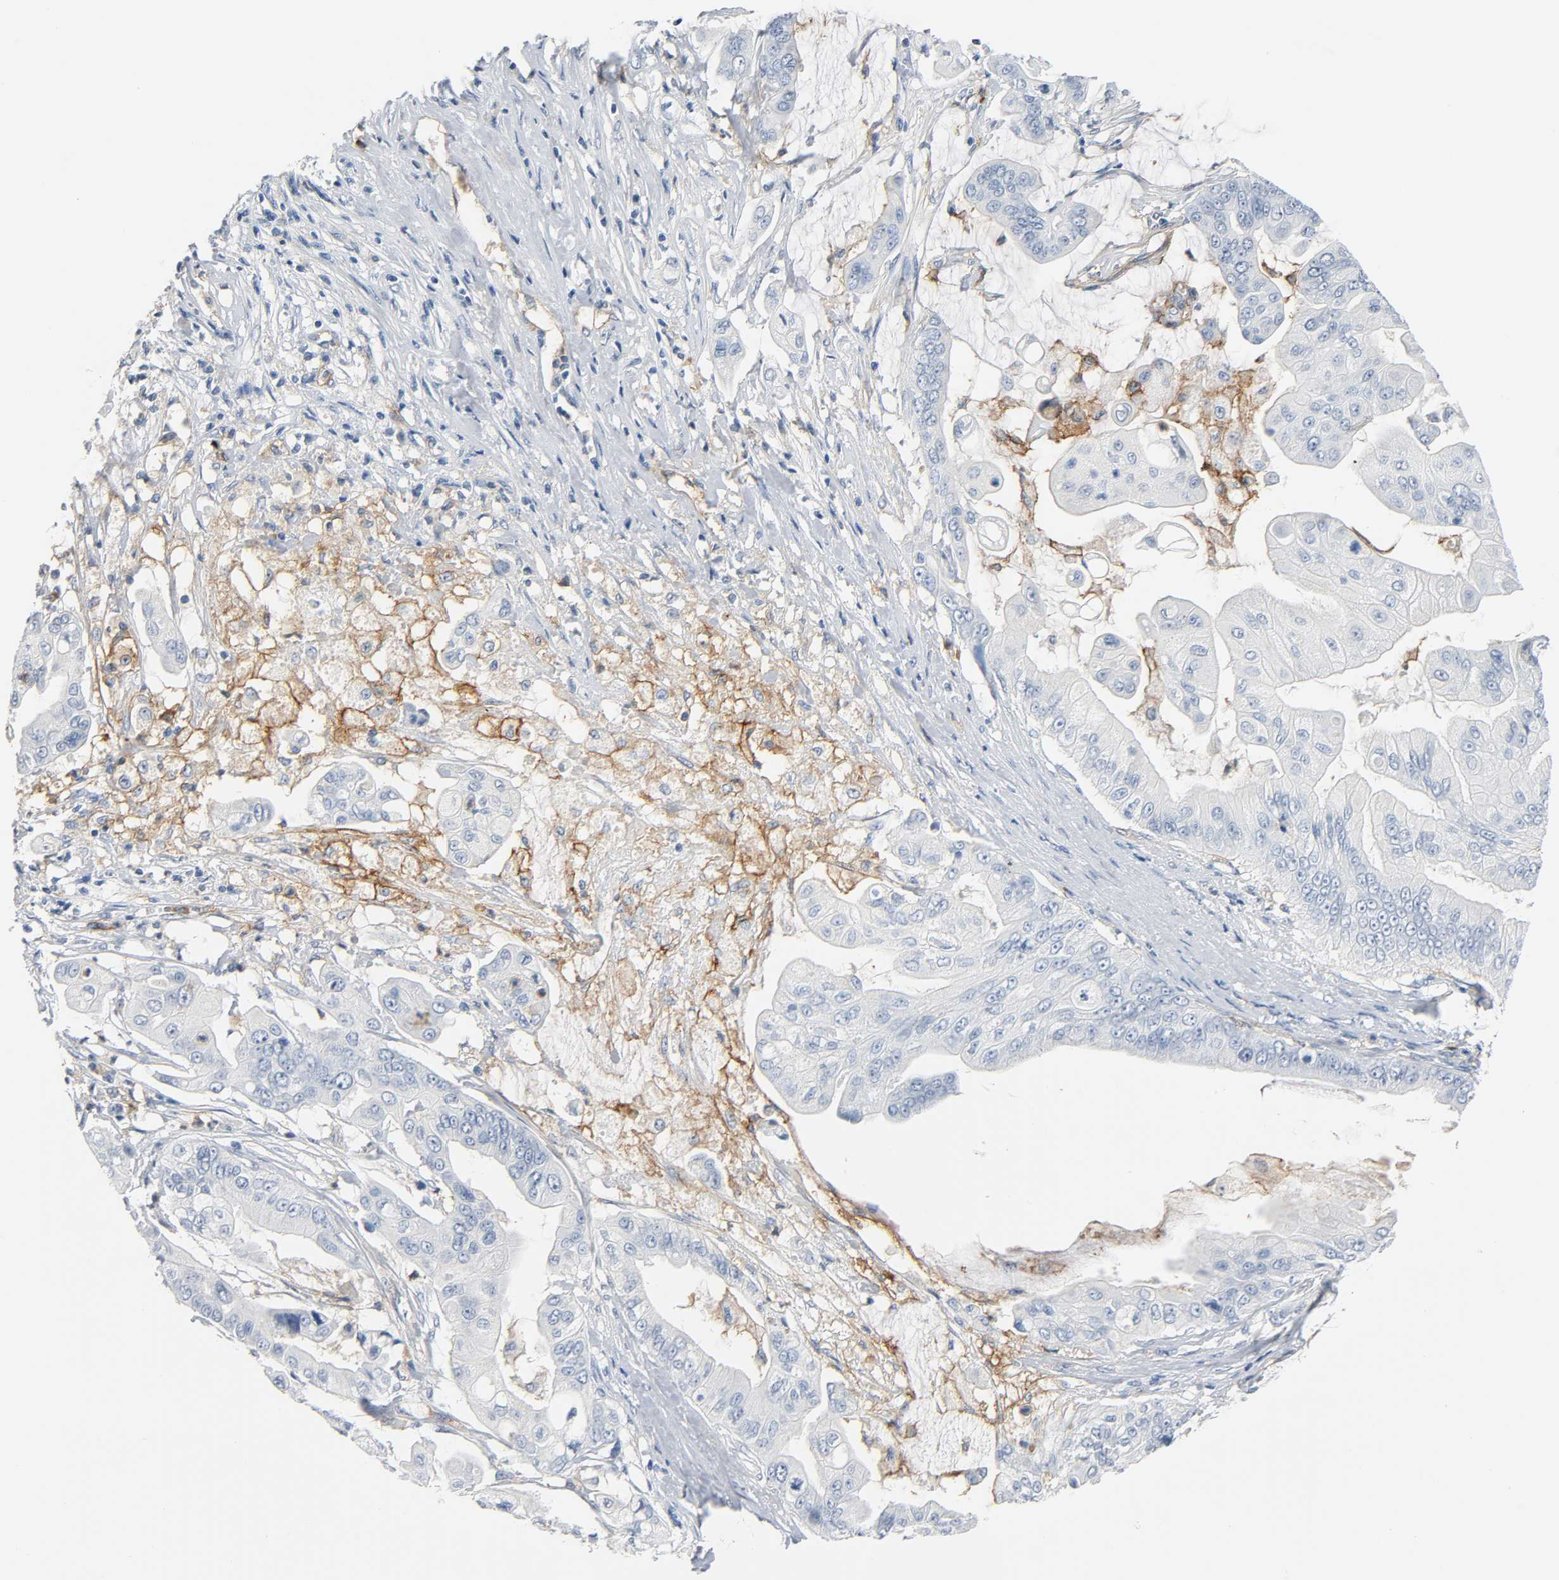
{"staining": {"intensity": "negative", "quantity": "none", "location": "none"}, "tissue": "pancreatic cancer", "cell_type": "Tumor cells", "image_type": "cancer", "snomed": [{"axis": "morphology", "description": "Adenocarcinoma, NOS"}, {"axis": "topography", "description": "Pancreas"}], "caption": "High magnification brightfield microscopy of pancreatic cancer stained with DAB (3,3'-diaminobenzidine) (brown) and counterstained with hematoxylin (blue): tumor cells show no significant staining.", "gene": "ANPEP", "patient": {"sex": "female", "age": 75}}